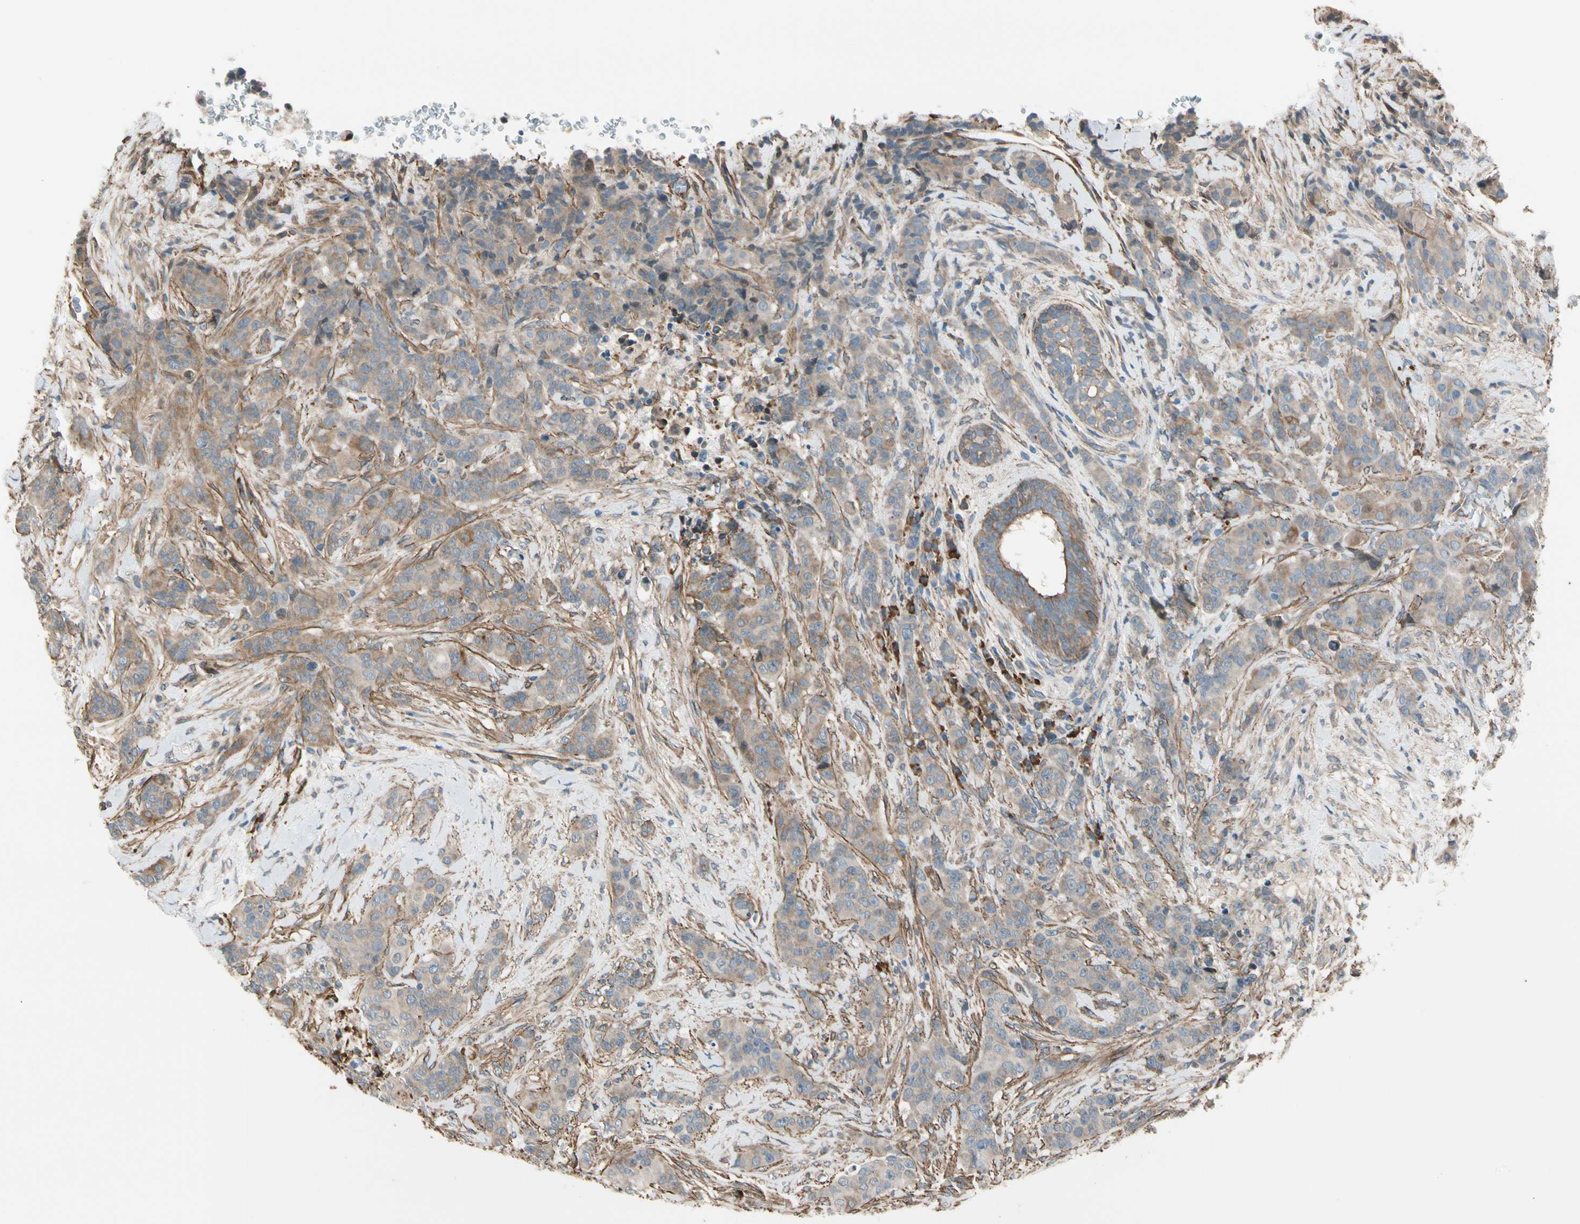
{"staining": {"intensity": "weak", "quantity": ">75%", "location": "cytoplasmic/membranous"}, "tissue": "breast cancer", "cell_type": "Tumor cells", "image_type": "cancer", "snomed": [{"axis": "morphology", "description": "Duct carcinoma"}, {"axis": "topography", "description": "Breast"}], "caption": "Invasive ductal carcinoma (breast) stained with immunohistochemistry (IHC) demonstrates weak cytoplasmic/membranous positivity in approximately >75% of tumor cells.", "gene": "LIMK2", "patient": {"sex": "female", "age": 40}}